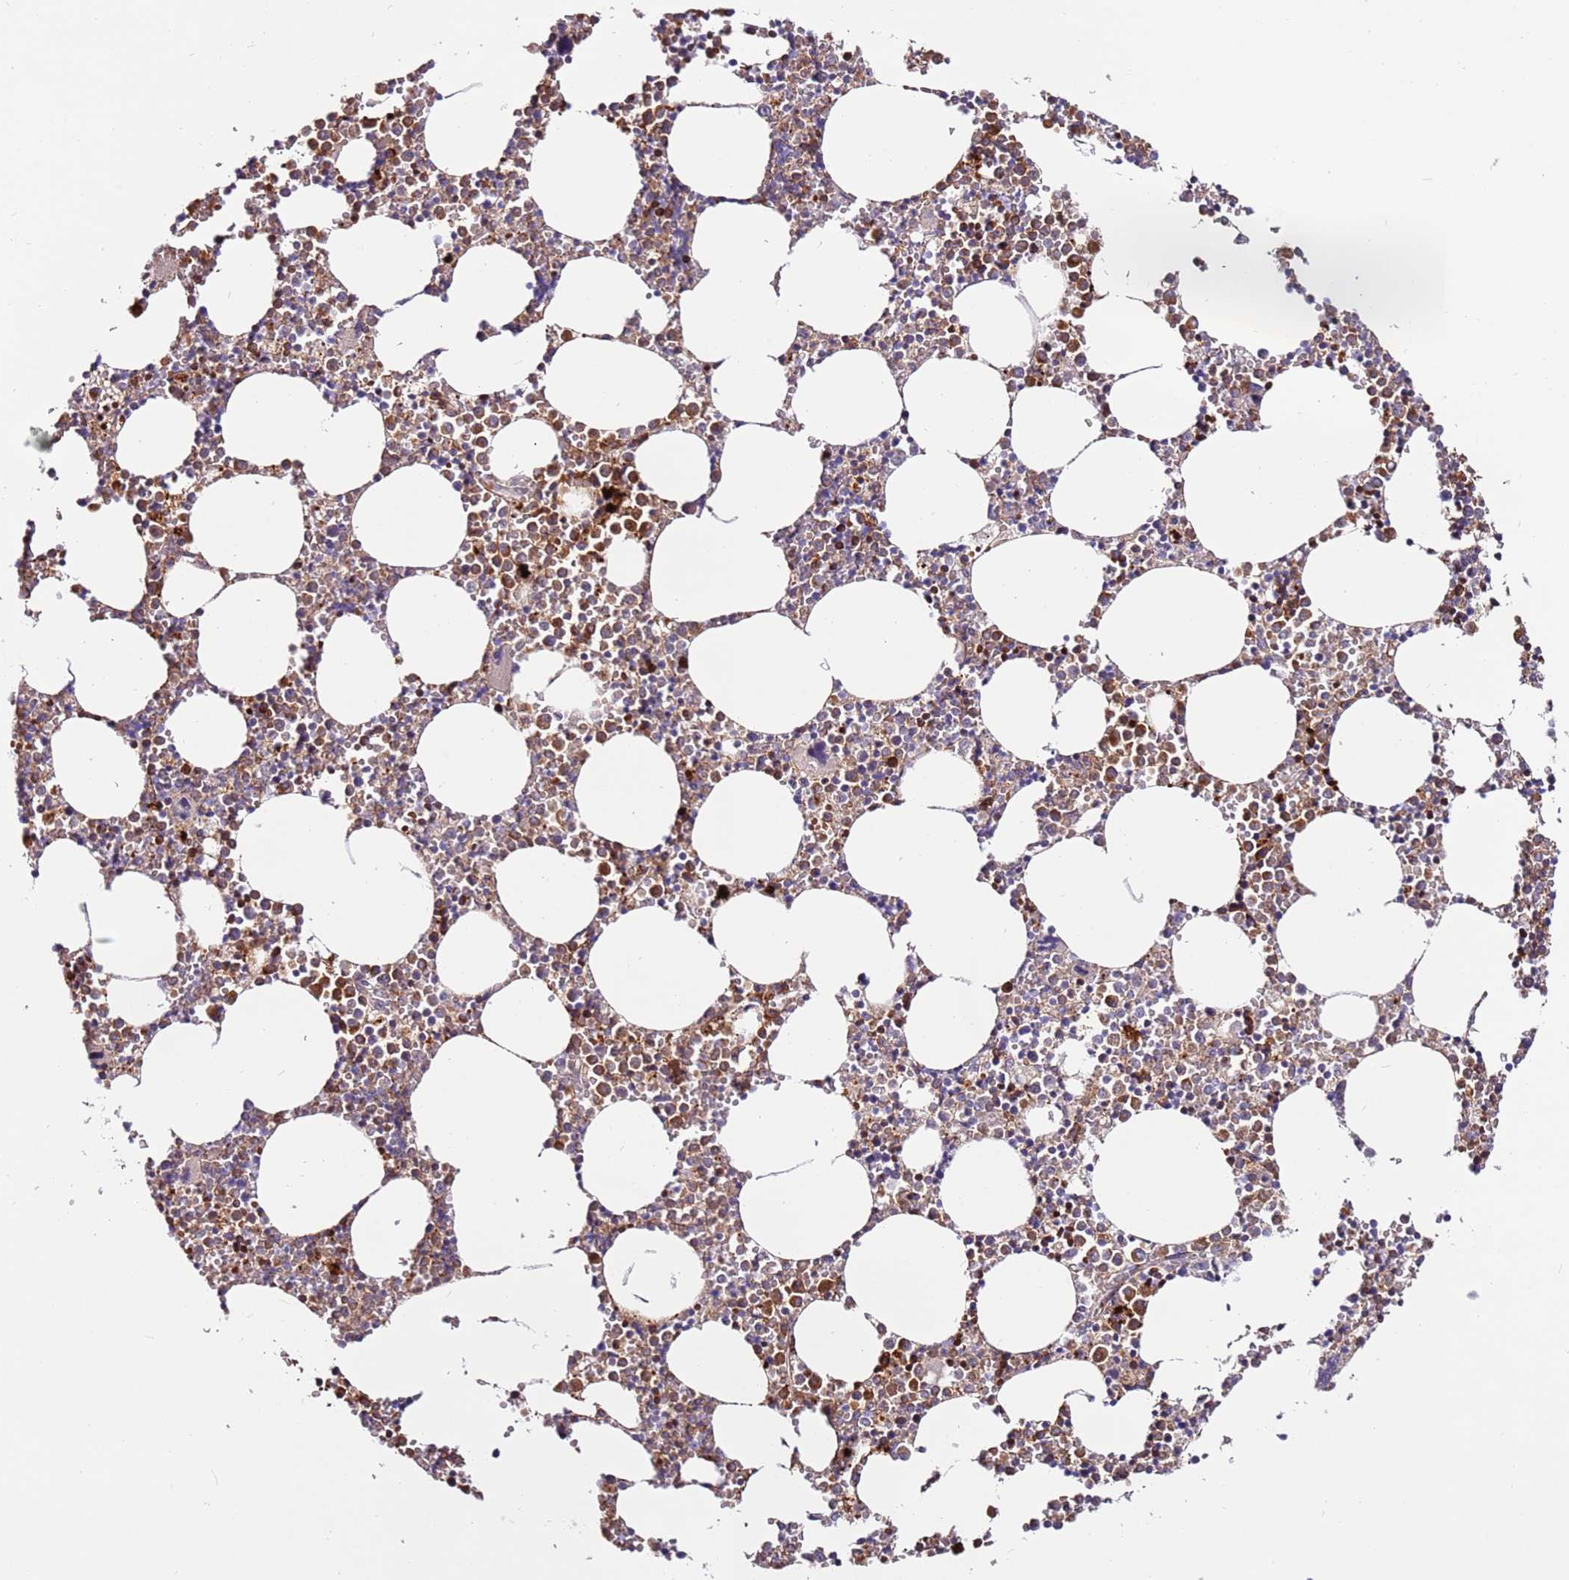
{"staining": {"intensity": "moderate", "quantity": "<25%", "location": "cytoplasmic/membranous"}, "tissue": "bone marrow", "cell_type": "Hematopoietic cells", "image_type": "normal", "snomed": [{"axis": "morphology", "description": "Normal tissue, NOS"}, {"axis": "topography", "description": "Bone marrow"}], "caption": "A photomicrograph of bone marrow stained for a protein reveals moderate cytoplasmic/membranous brown staining in hematopoietic cells. The staining was performed using DAB, with brown indicating positive protein expression. Nuclei are stained blue with hematoxylin.", "gene": "MTG2", "patient": {"sex": "female", "age": 64}}